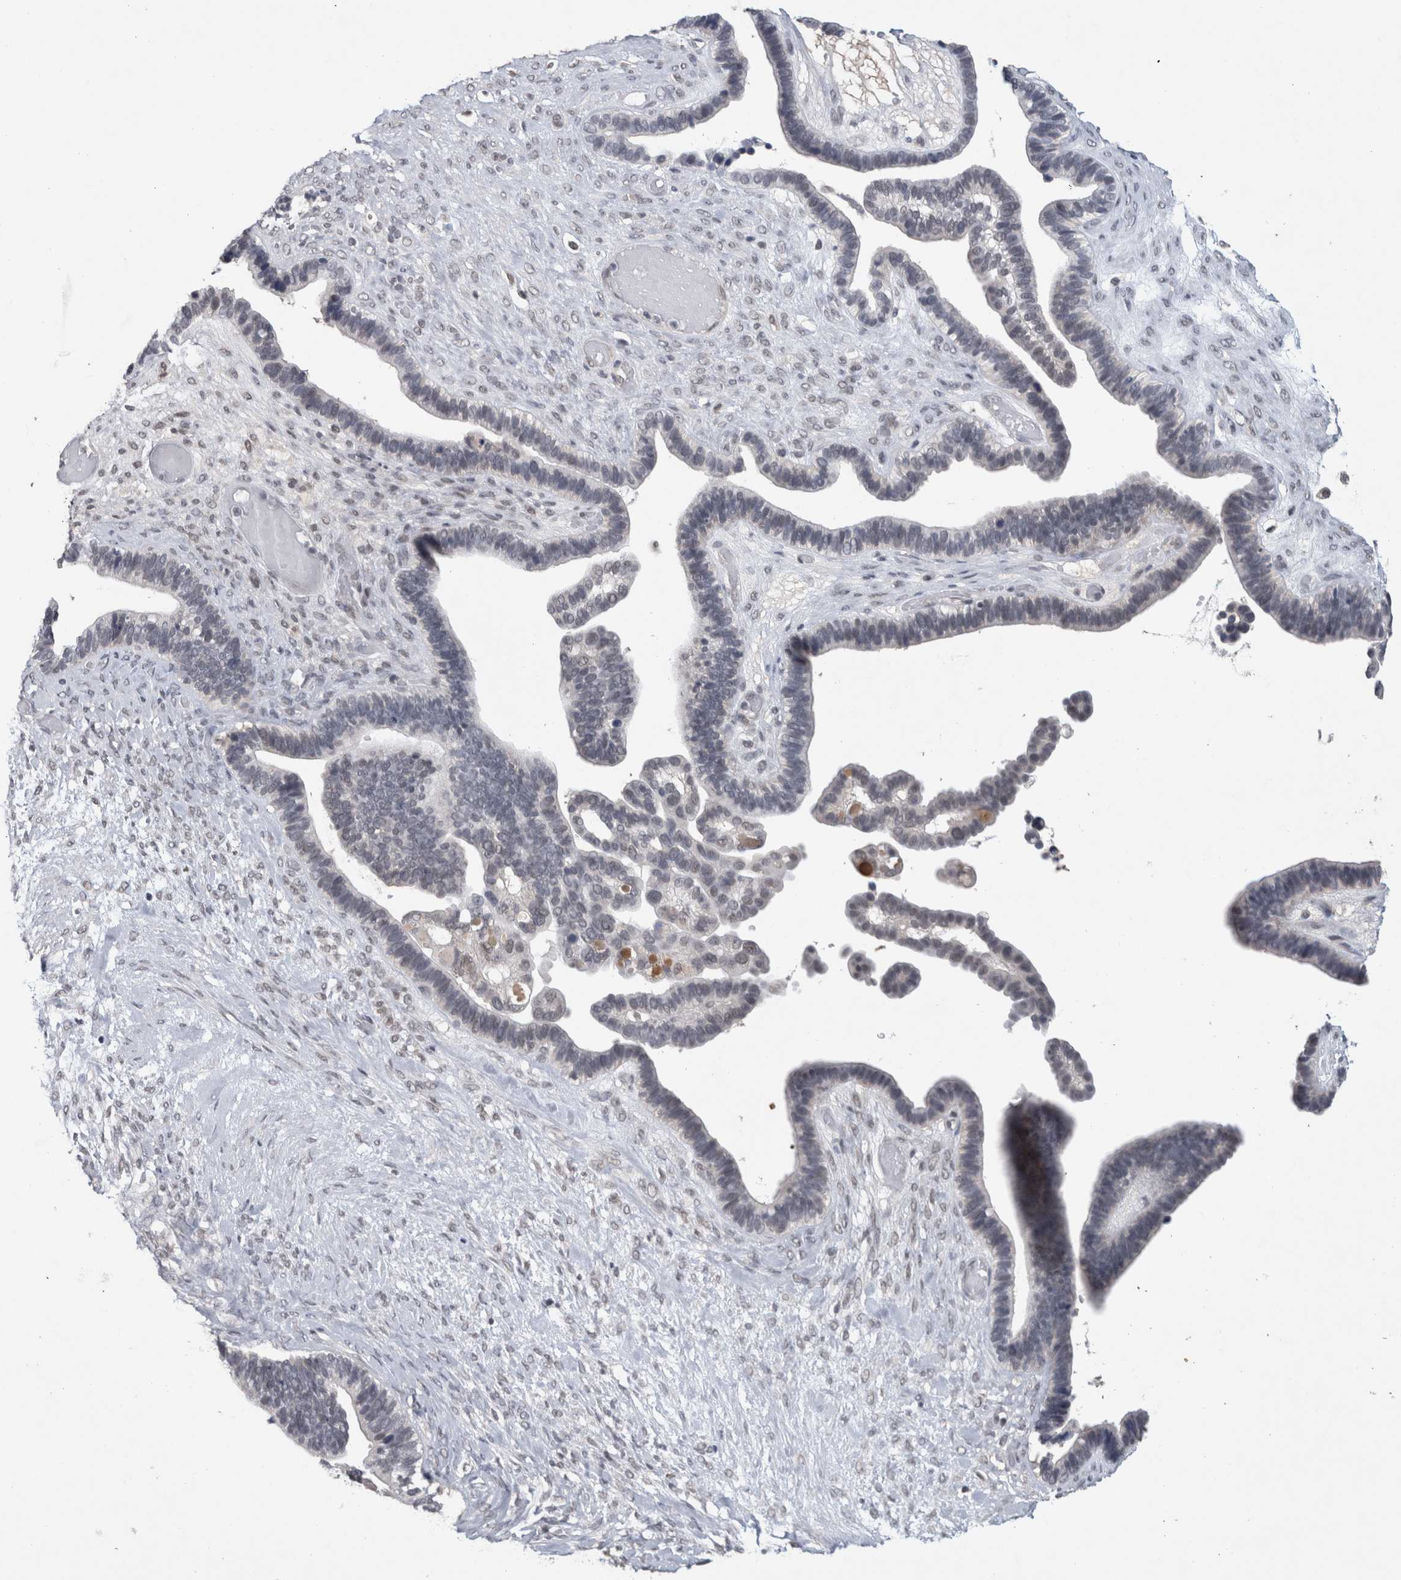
{"staining": {"intensity": "negative", "quantity": "none", "location": "none"}, "tissue": "ovarian cancer", "cell_type": "Tumor cells", "image_type": "cancer", "snomed": [{"axis": "morphology", "description": "Cystadenocarcinoma, serous, NOS"}, {"axis": "topography", "description": "Ovary"}], "caption": "Immunohistochemistry photomicrograph of human ovarian cancer stained for a protein (brown), which shows no expression in tumor cells.", "gene": "PRXL2A", "patient": {"sex": "female", "age": 56}}